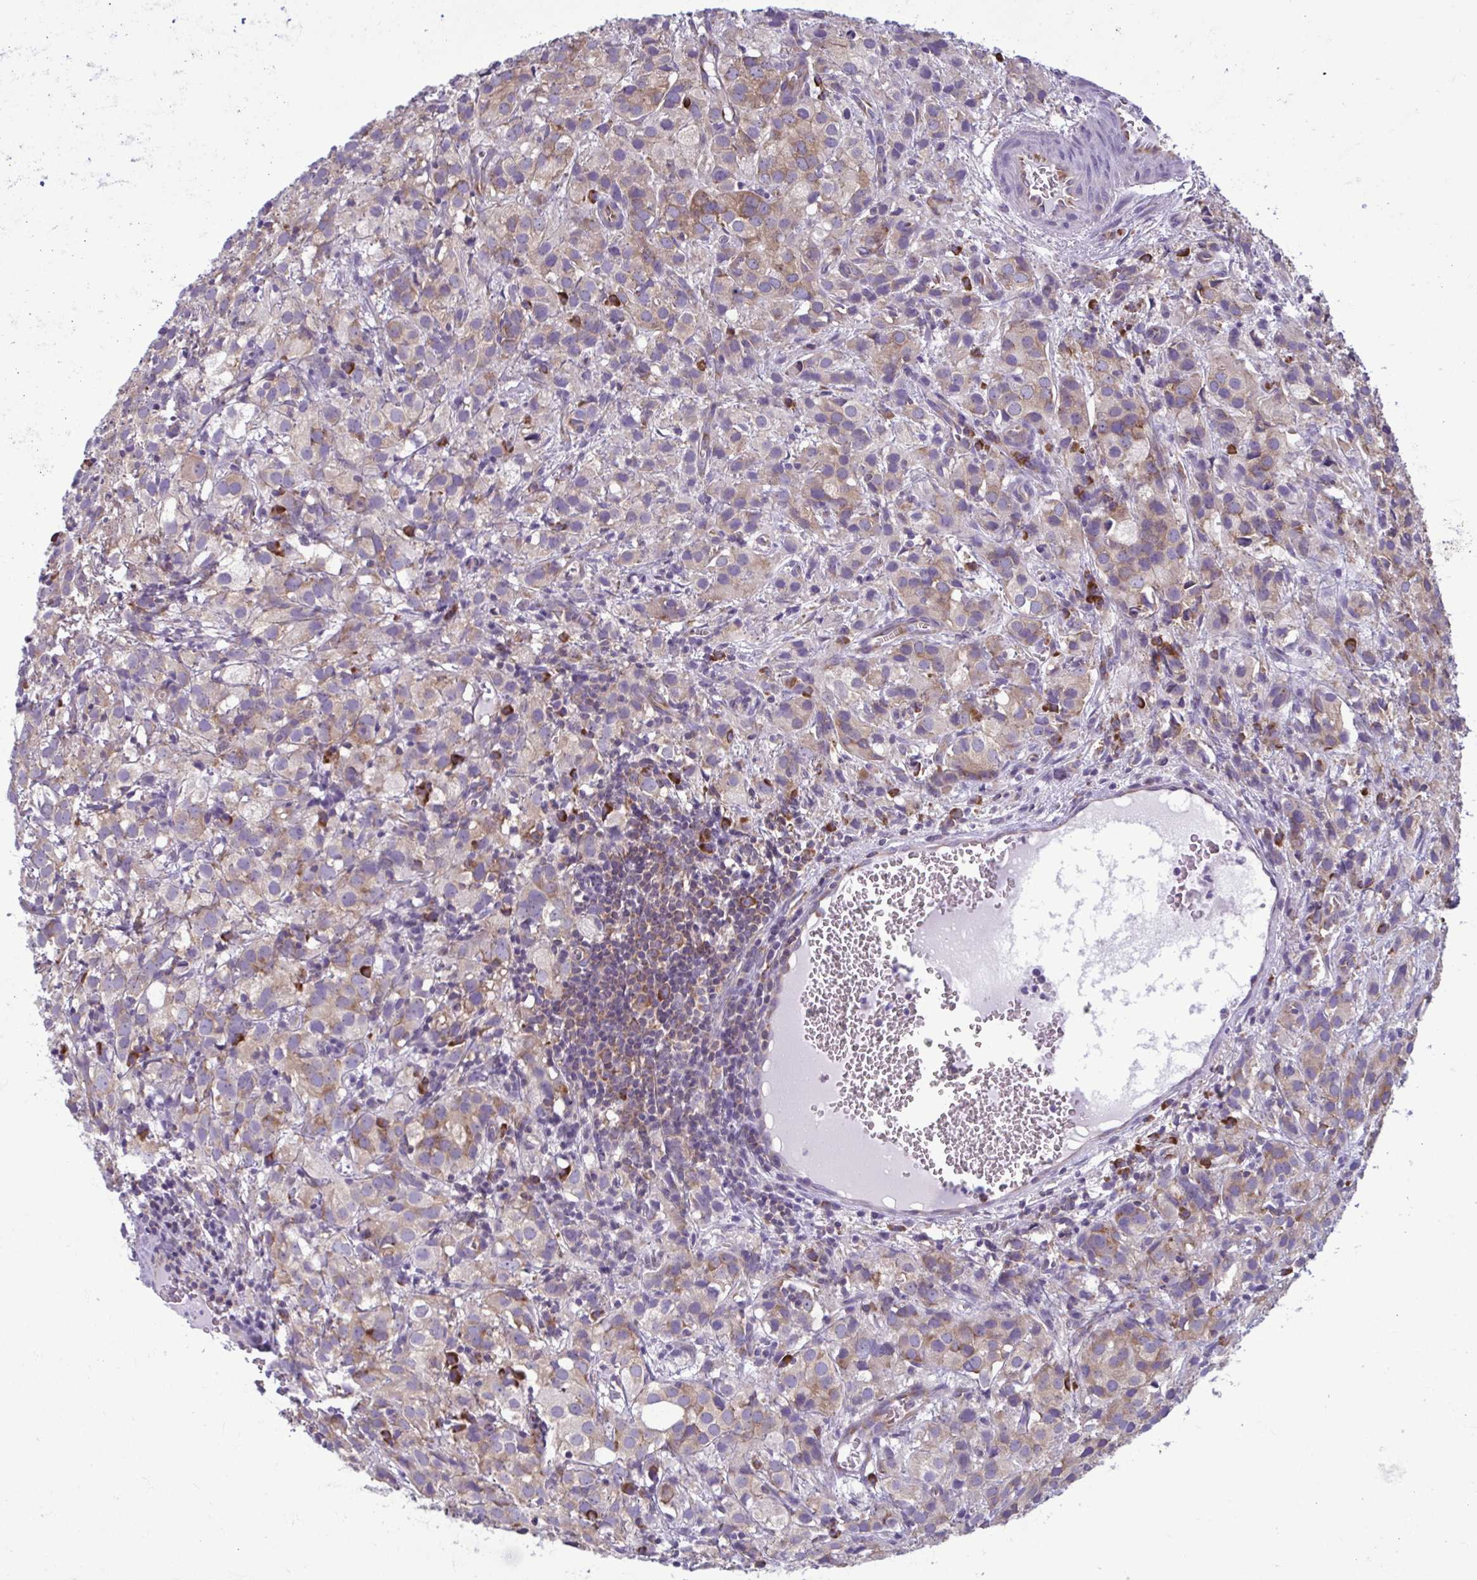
{"staining": {"intensity": "moderate", "quantity": "<25%", "location": "cytoplasmic/membranous"}, "tissue": "prostate cancer", "cell_type": "Tumor cells", "image_type": "cancer", "snomed": [{"axis": "morphology", "description": "Adenocarcinoma, High grade"}, {"axis": "topography", "description": "Prostate"}], "caption": "High-magnification brightfield microscopy of adenocarcinoma (high-grade) (prostate) stained with DAB (brown) and counterstained with hematoxylin (blue). tumor cells exhibit moderate cytoplasmic/membranous positivity is present in about<25% of cells.", "gene": "RPS16", "patient": {"sex": "male", "age": 86}}